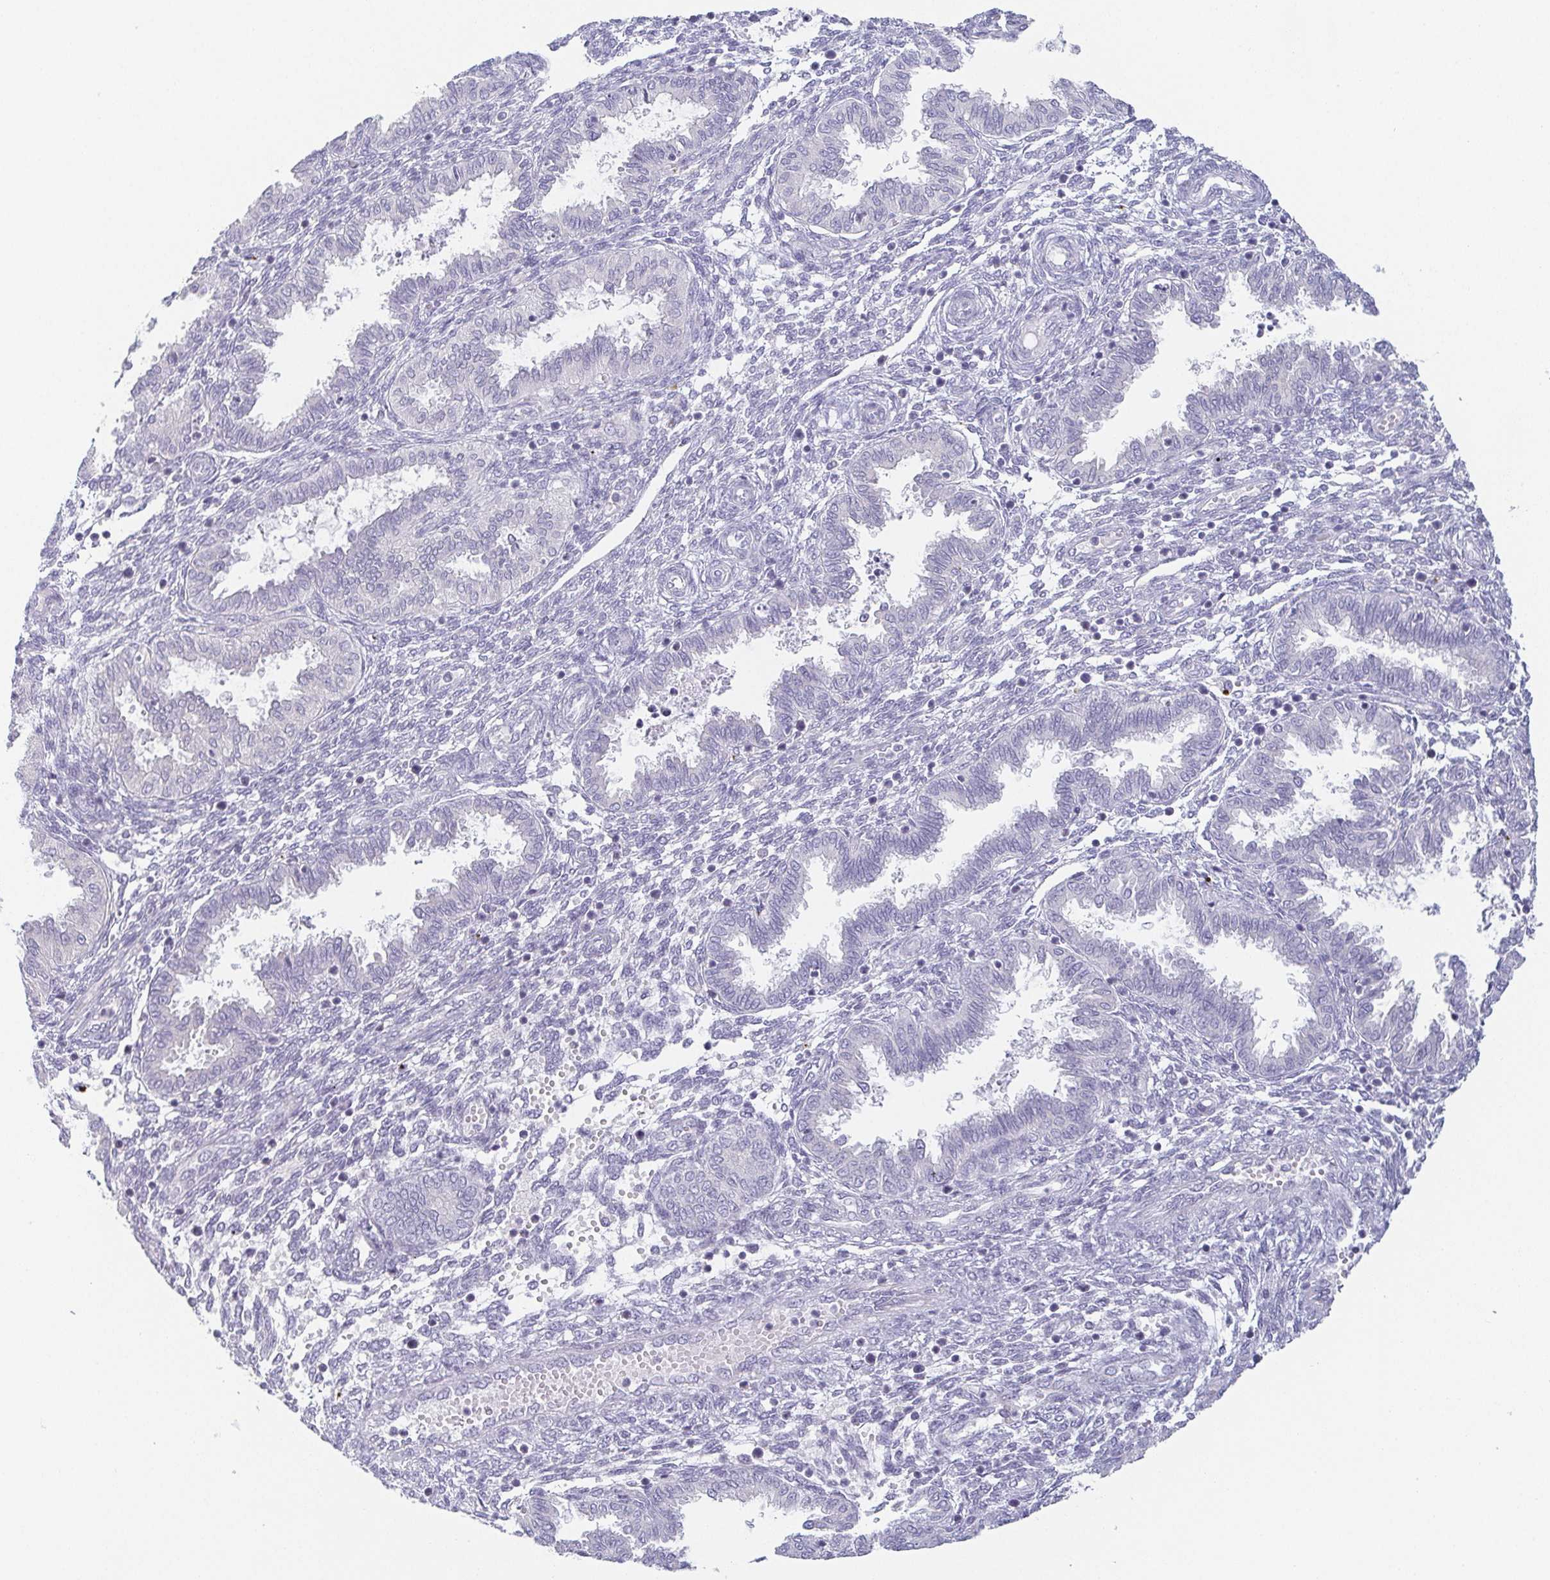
{"staining": {"intensity": "negative", "quantity": "none", "location": "none"}, "tissue": "endometrium", "cell_type": "Cells in endometrial stroma", "image_type": "normal", "snomed": [{"axis": "morphology", "description": "Normal tissue, NOS"}, {"axis": "topography", "description": "Endometrium"}], "caption": "The IHC micrograph has no significant staining in cells in endometrial stroma of endometrium.", "gene": "PRR27", "patient": {"sex": "female", "age": 33}}